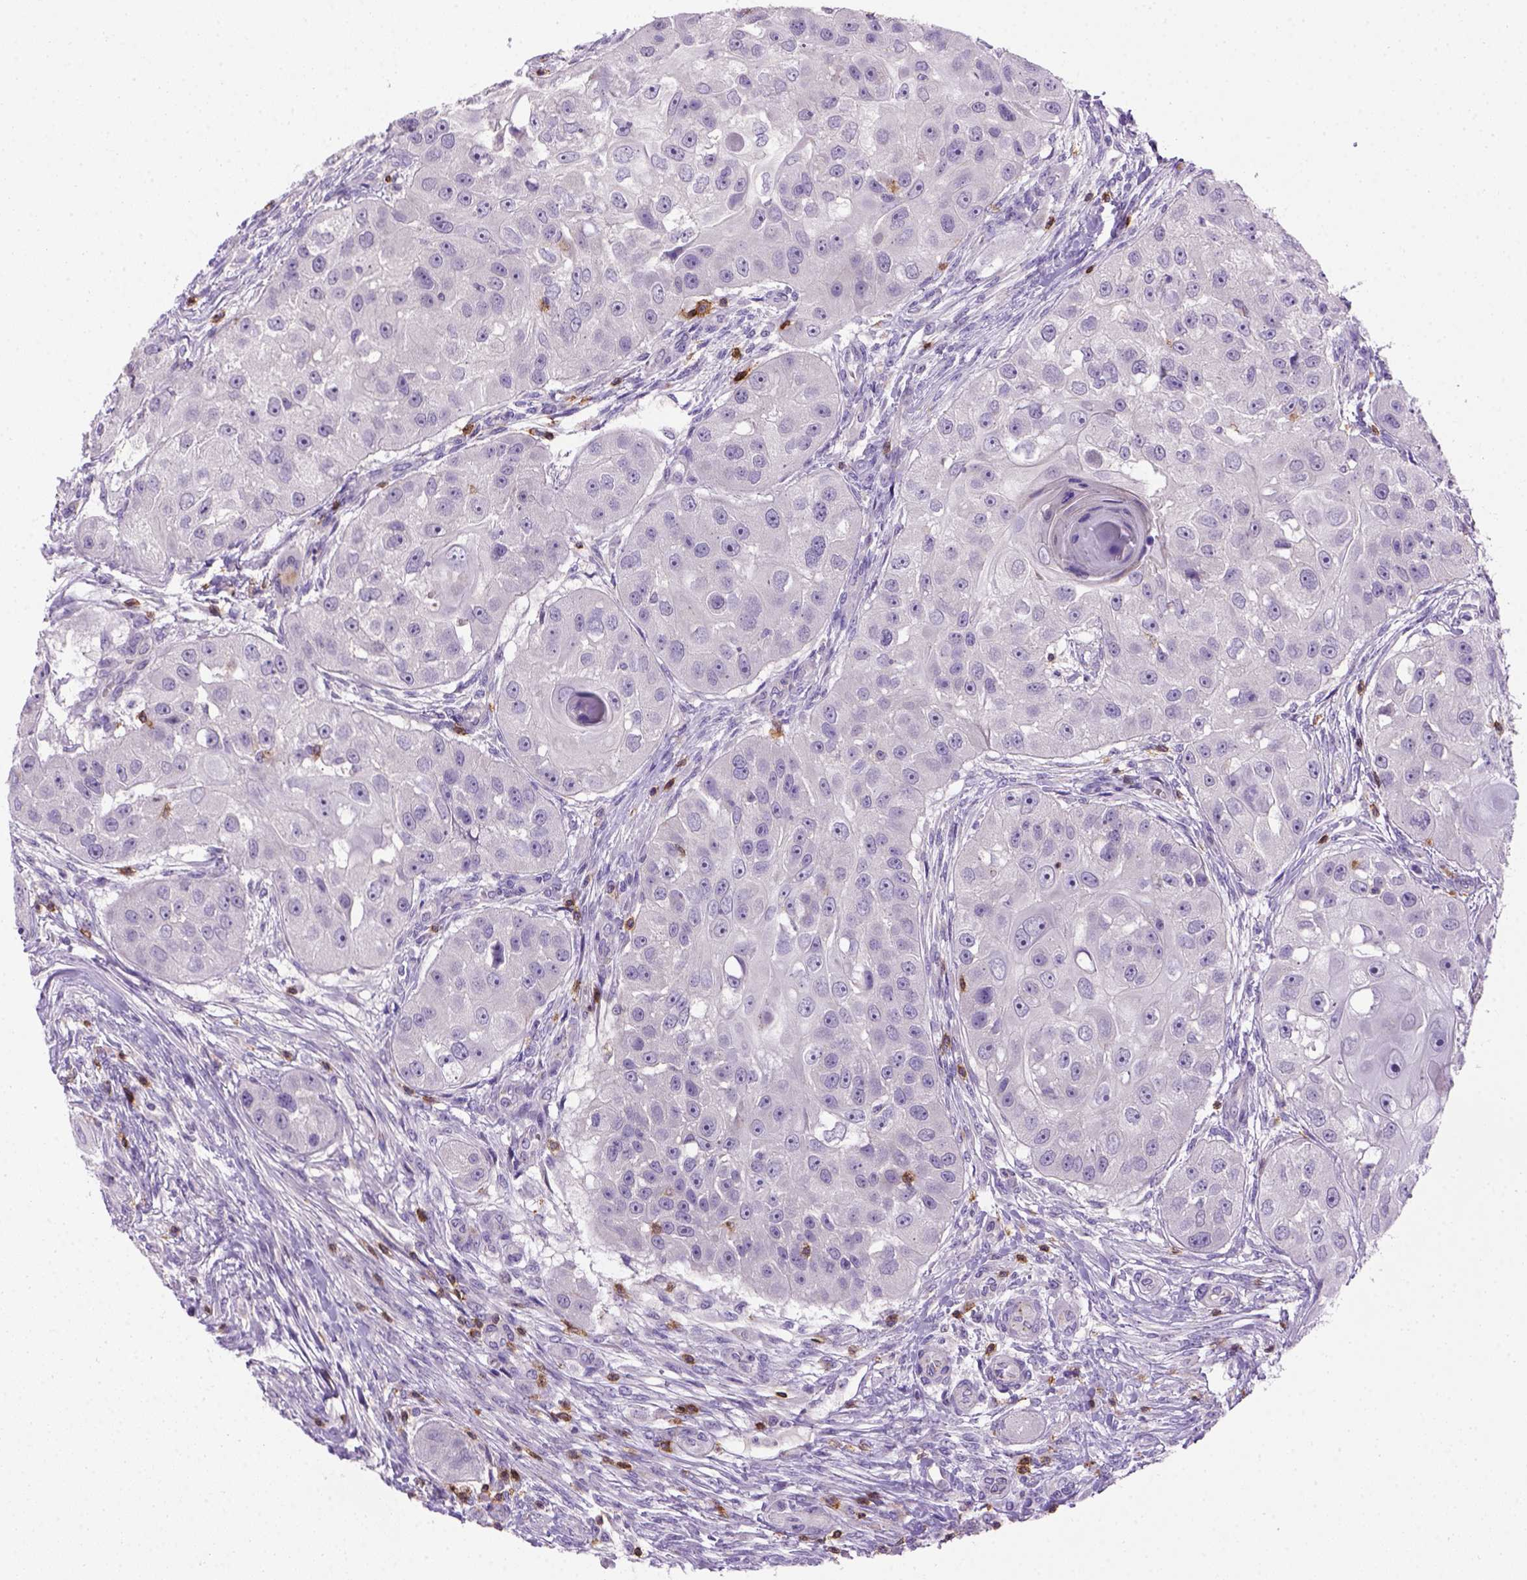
{"staining": {"intensity": "negative", "quantity": "none", "location": "none"}, "tissue": "head and neck cancer", "cell_type": "Tumor cells", "image_type": "cancer", "snomed": [{"axis": "morphology", "description": "Squamous cell carcinoma, NOS"}, {"axis": "topography", "description": "Head-Neck"}], "caption": "Immunohistochemical staining of head and neck squamous cell carcinoma exhibits no significant expression in tumor cells.", "gene": "CD3E", "patient": {"sex": "male", "age": 51}}